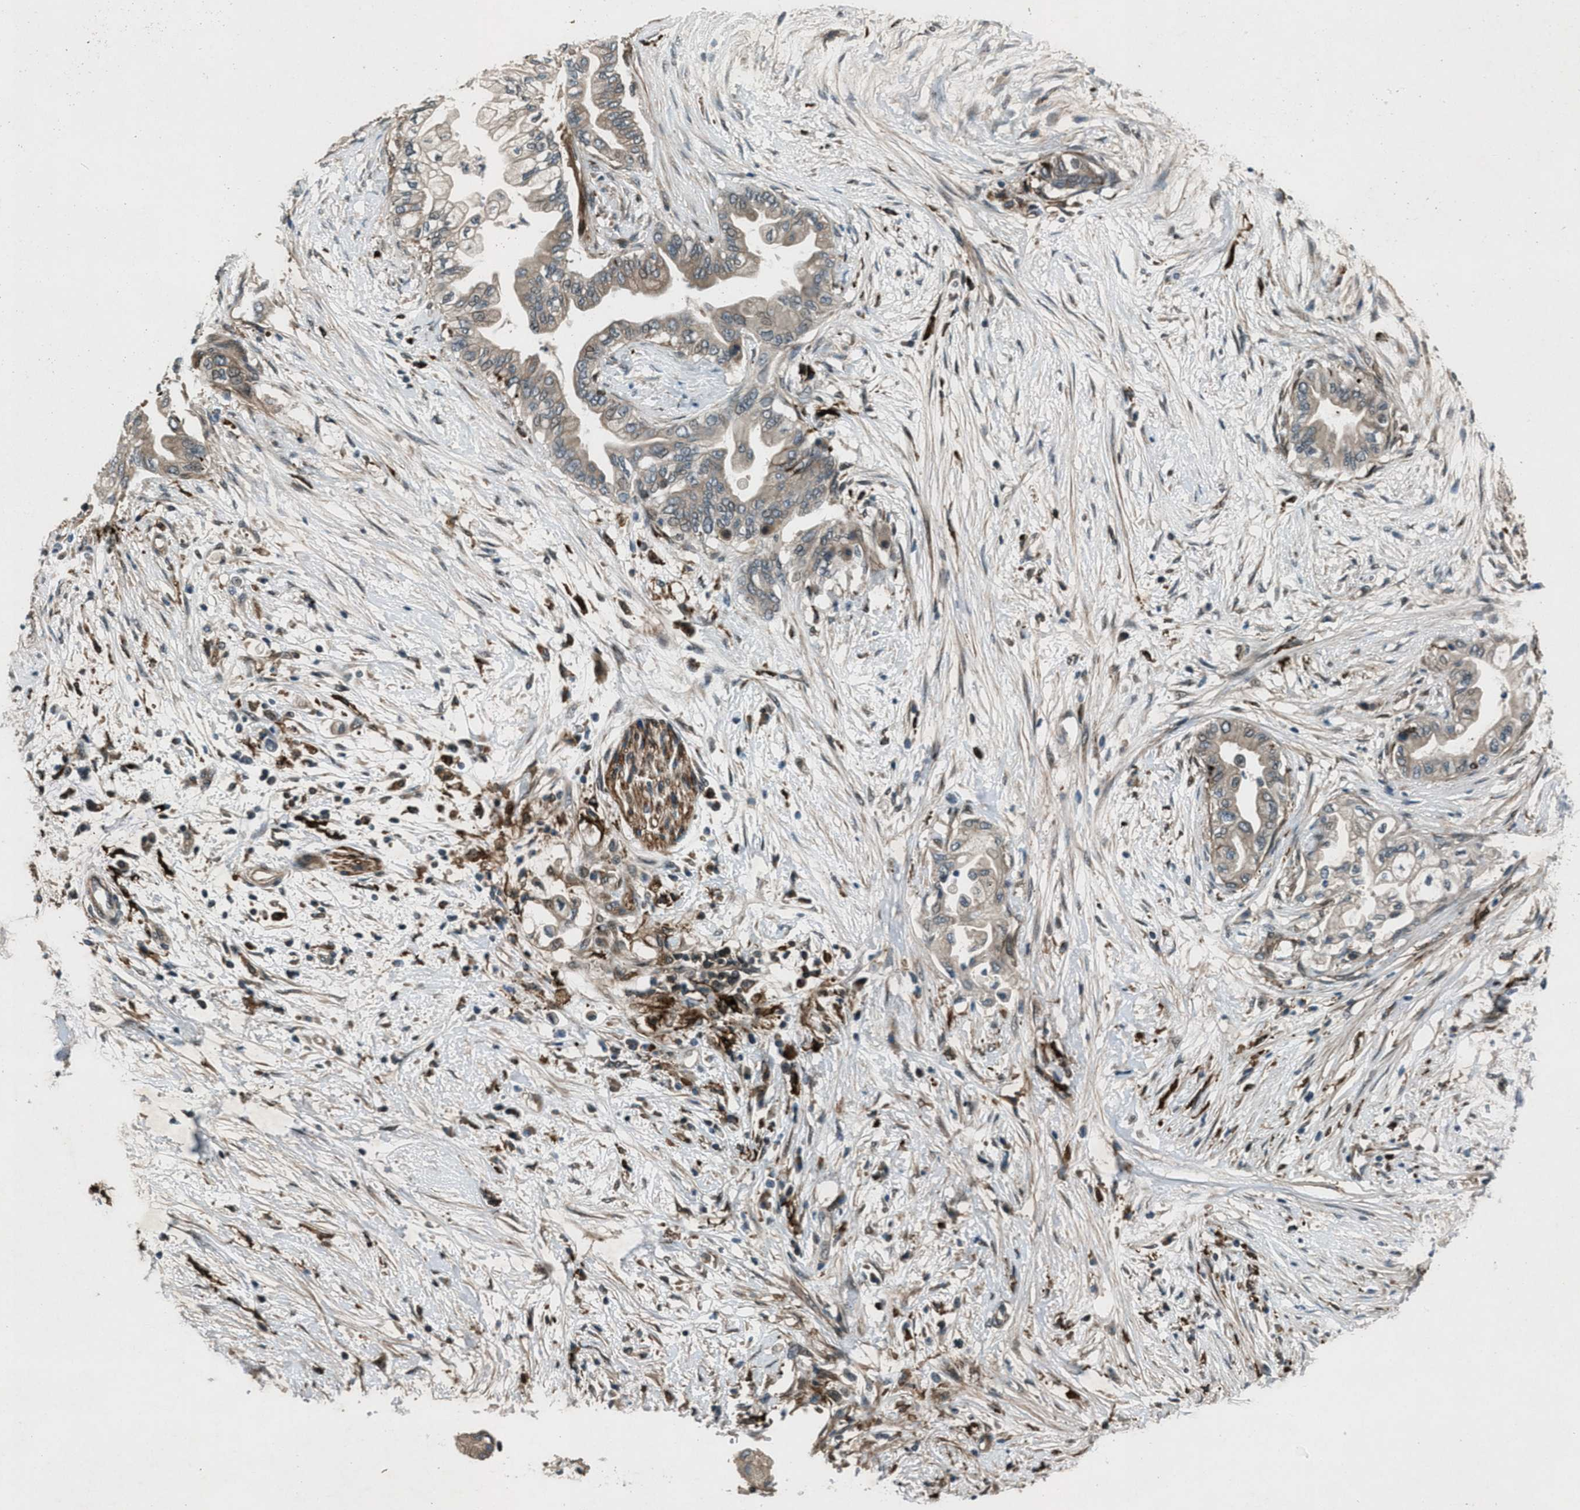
{"staining": {"intensity": "moderate", "quantity": ">75%", "location": "cytoplasmic/membranous"}, "tissue": "pancreatic cancer", "cell_type": "Tumor cells", "image_type": "cancer", "snomed": [{"axis": "morphology", "description": "Normal tissue, NOS"}, {"axis": "morphology", "description": "Adenocarcinoma, NOS"}, {"axis": "topography", "description": "Pancreas"}, {"axis": "topography", "description": "Duodenum"}], "caption": "This image shows IHC staining of human pancreatic cancer (adenocarcinoma), with medium moderate cytoplasmic/membranous expression in about >75% of tumor cells.", "gene": "EPSTI1", "patient": {"sex": "female", "age": 60}}